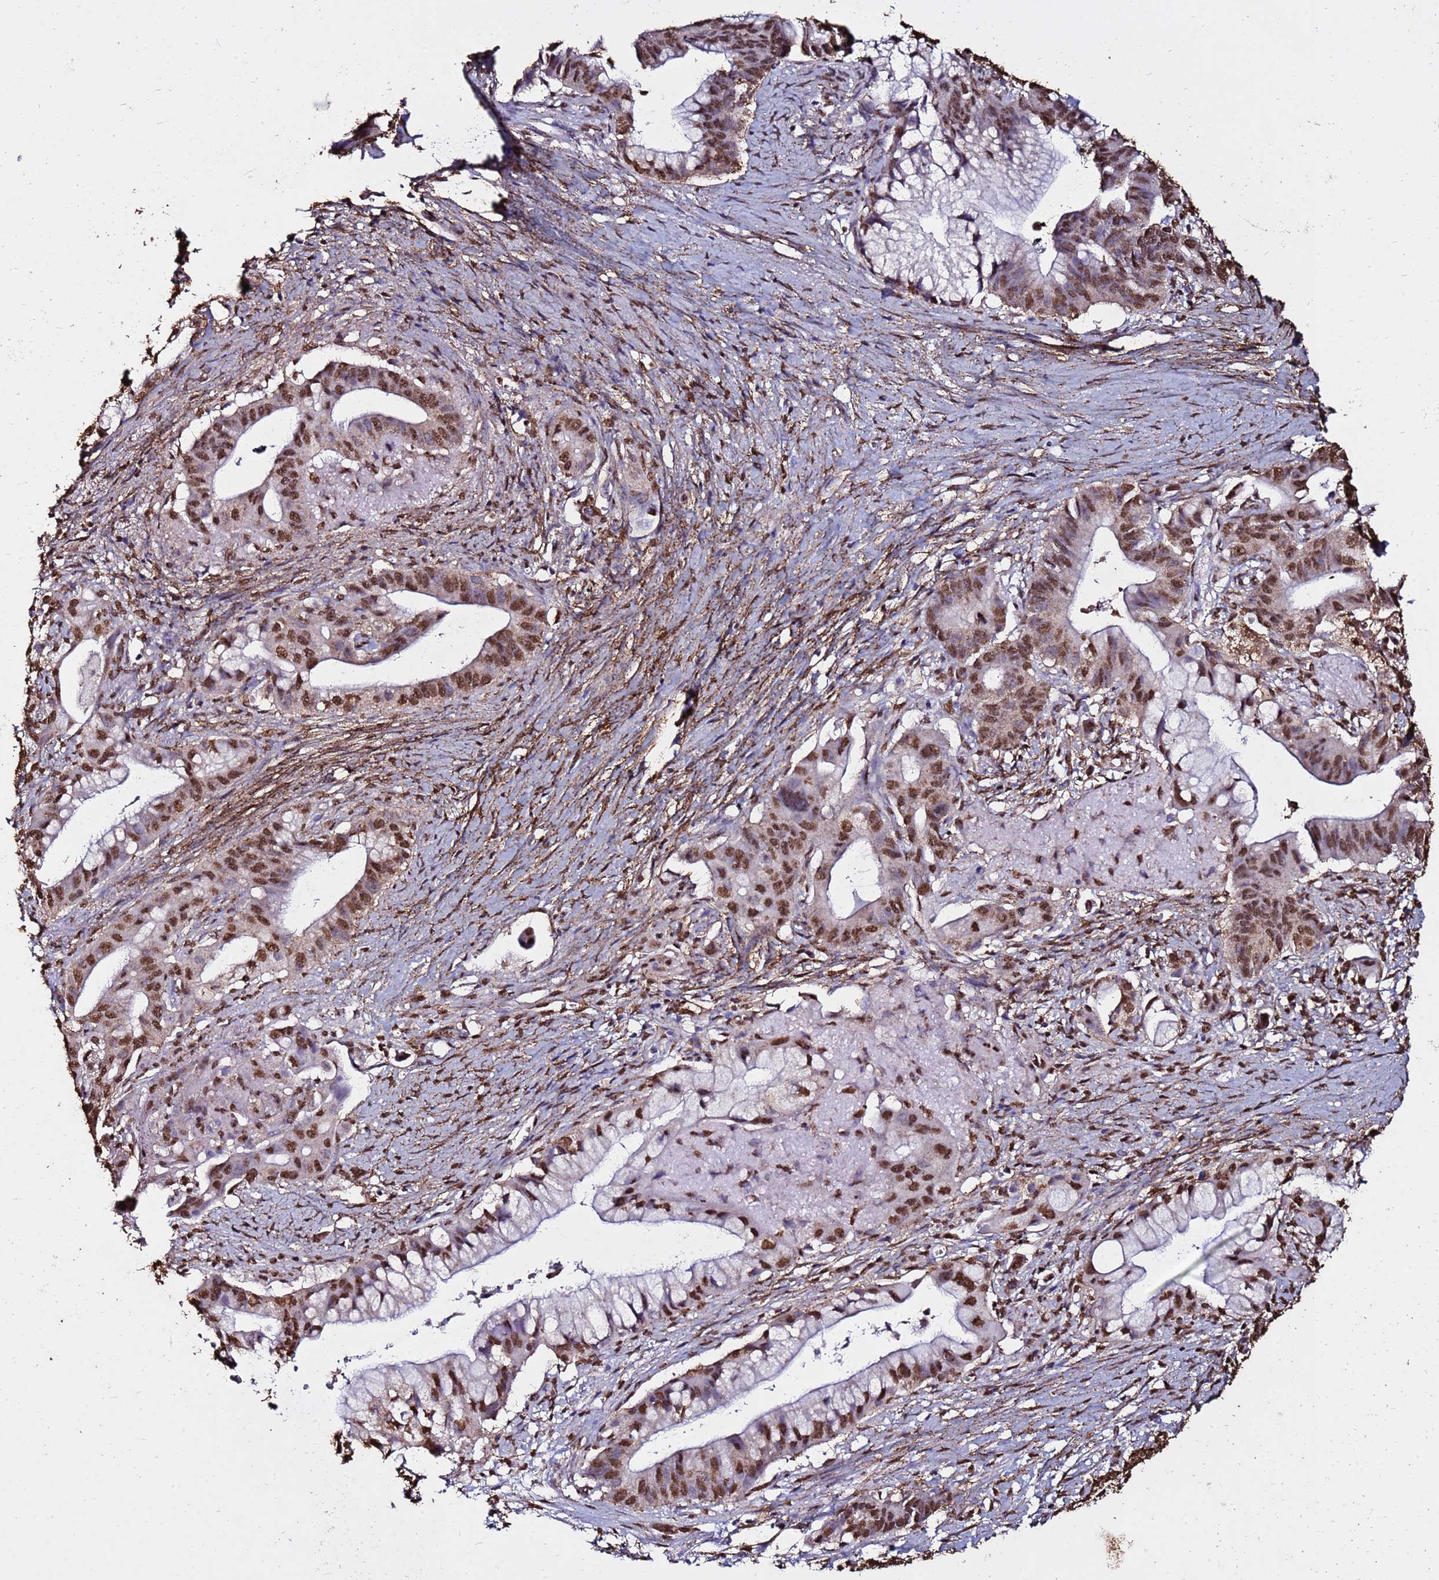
{"staining": {"intensity": "moderate", "quantity": ">75%", "location": "nuclear"}, "tissue": "pancreatic cancer", "cell_type": "Tumor cells", "image_type": "cancer", "snomed": [{"axis": "morphology", "description": "Adenocarcinoma, NOS"}, {"axis": "topography", "description": "Pancreas"}], "caption": "Pancreatic adenocarcinoma was stained to show a protein in brown. There is medium levels of moderate nuclear expression in about >75% of tumor cells.", "gene": "TRIP6", "patient": {"sex": "male", "age": 68}}